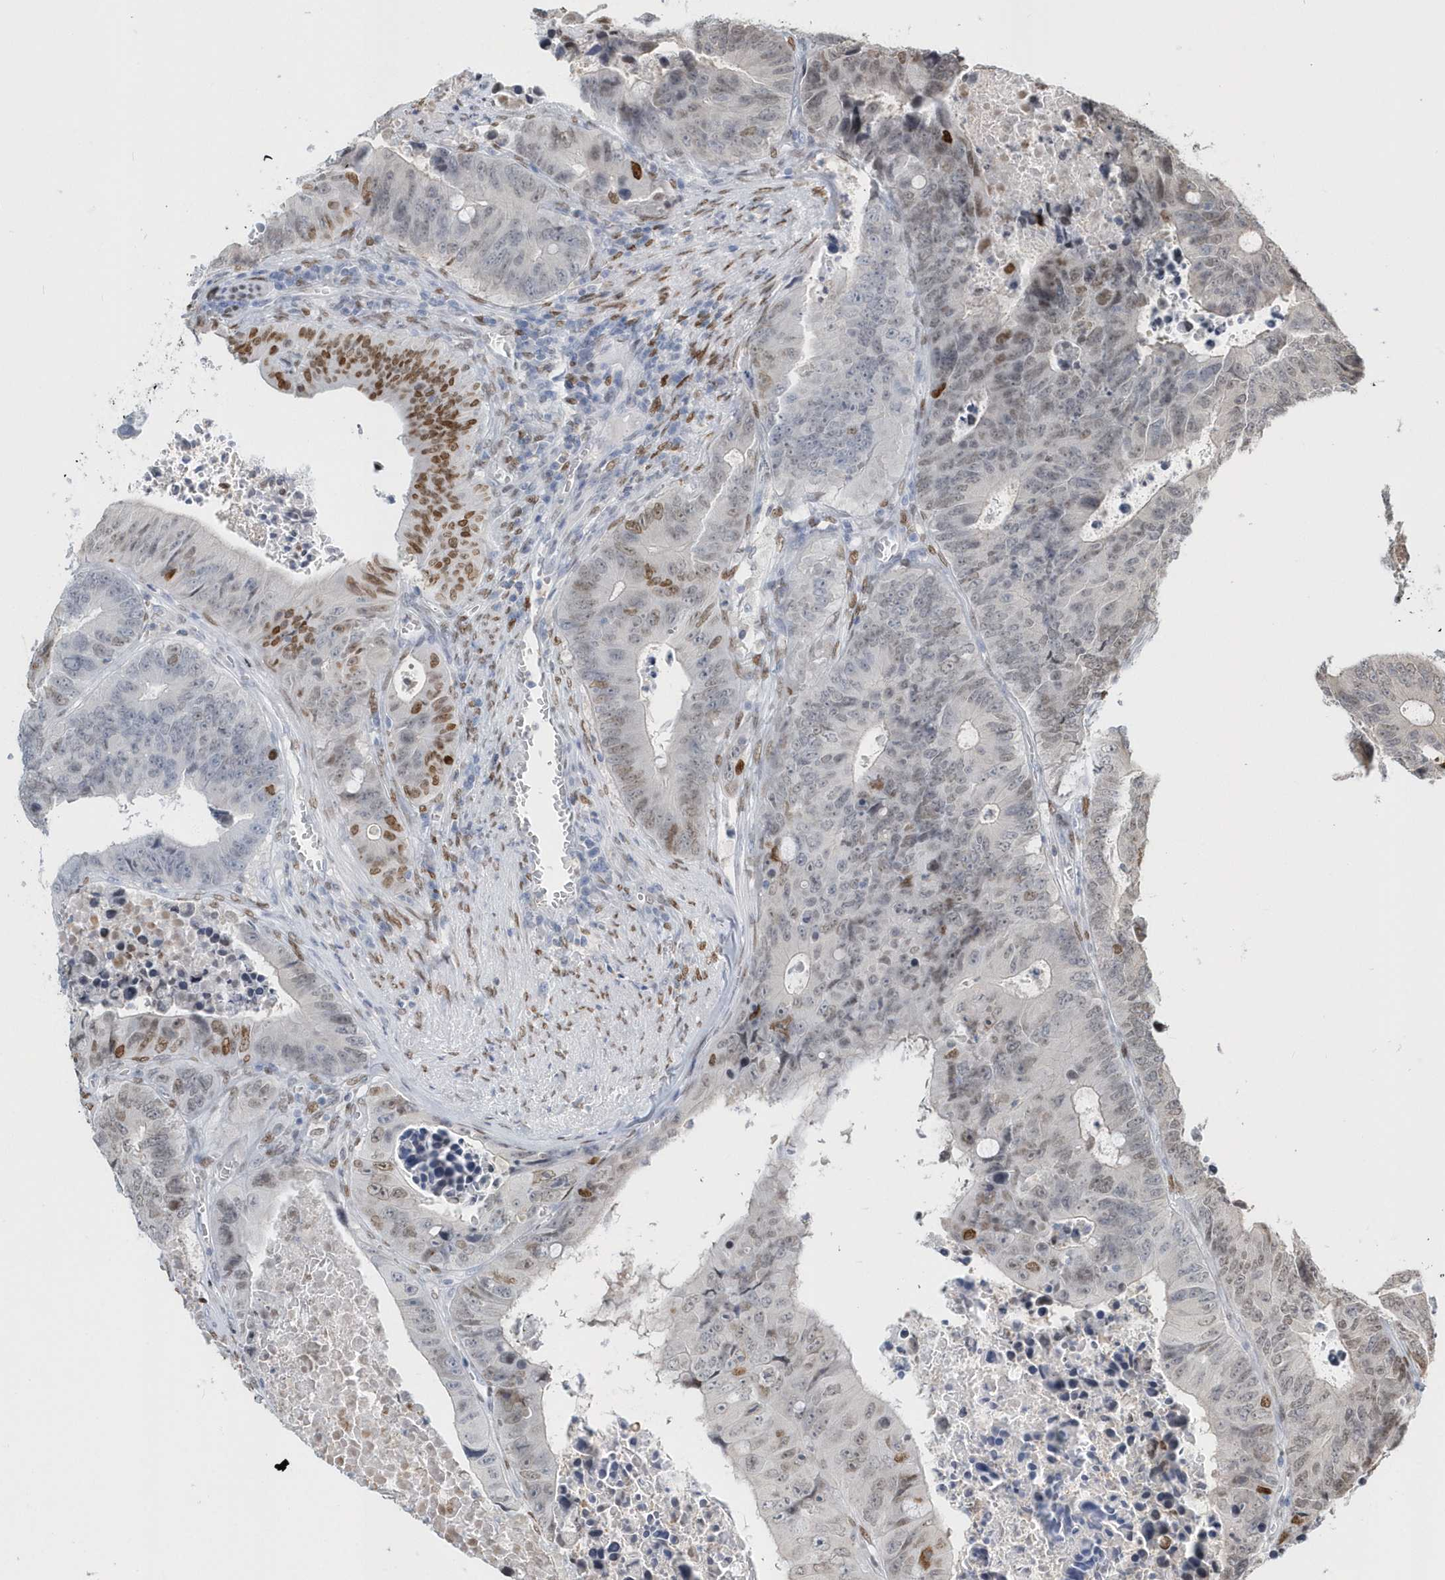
{"staining": {"intensity": "moderate", "quantity": "<25%", "location": "nuclear"}, "tissue": "colorectal cancer", "cell_type": "Tumor cells", "image_type": "cancer", "snomed": [{"axis": "morphology", "description": "Adenocarcinoma, NOS"}, {"axis": "topography", "description": "Colon"}], "caption": "A brown stain labels moderate nuclear staining of a protein in human adenocarcinoma (colorectal) tumor cells. (DAB = brown stain, brightfield microscopy at high magnification).", "gene": "MACROH2A2", "patient": {"sex": "male", "age": 87}}